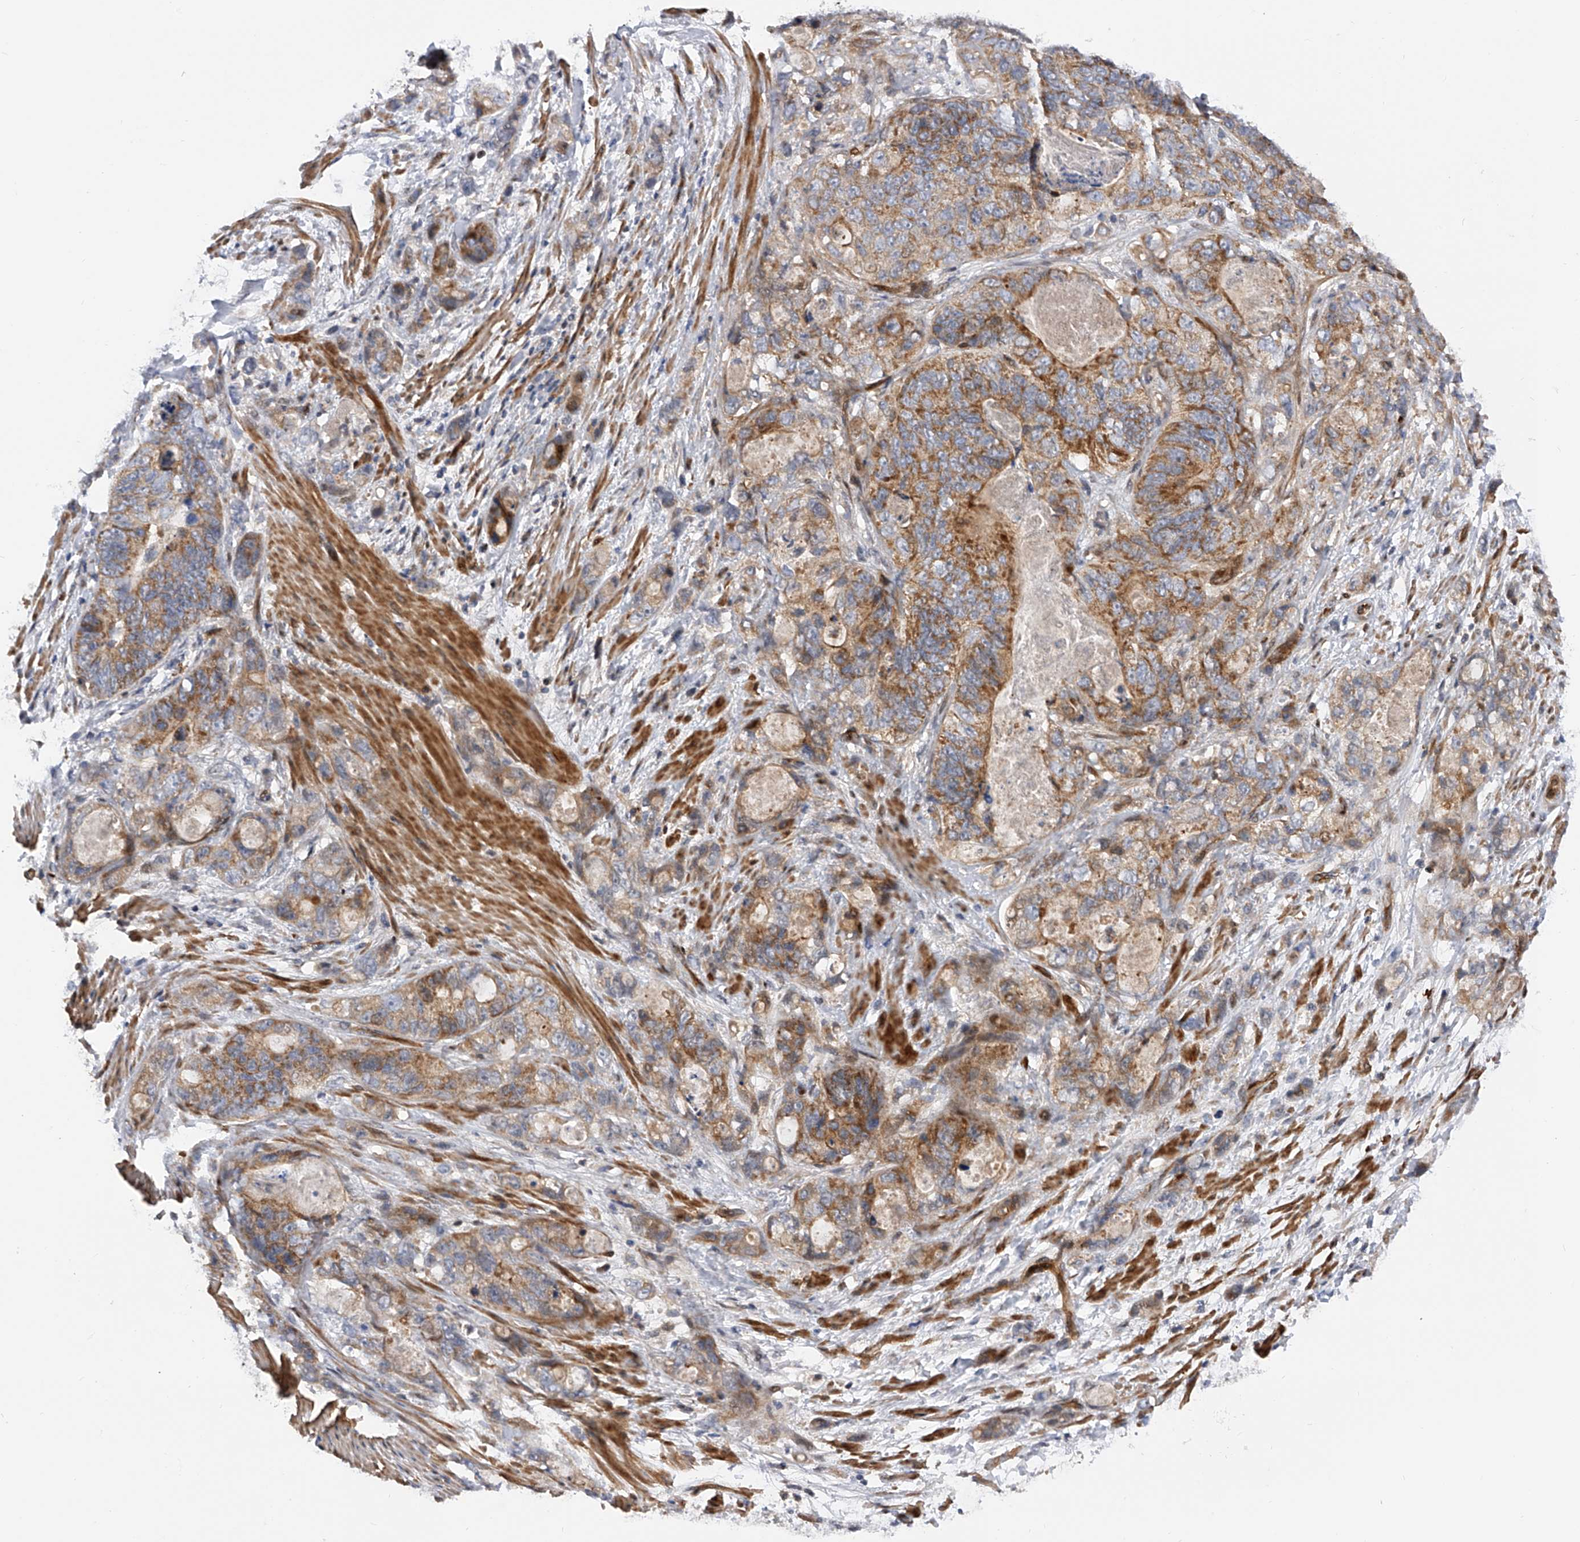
{"staining": {"intensity": "moderate", "quantity": ">75%", "location": "cytoplasmic/membranous"}, "tissue": "stomach cancer", "cell_type": "Tumor cells", "image_type": "cancer", "snomed": [{"axis": "morphology", "description": "Normal tissue, NOS"}, {"axis": "morphology", "description": "Adenocarcinoma, NOS"}, {"axis": "topography", "description": "Stomach"}], "caption": "Stomach cancer tissue demonstrates moderate cytoplasmic/membranous expression in about >75% of tumor cells, visualized by immunohistochemistry.", "gene": "PDSS2", "patient": {"sex": "female", "age": 89}}